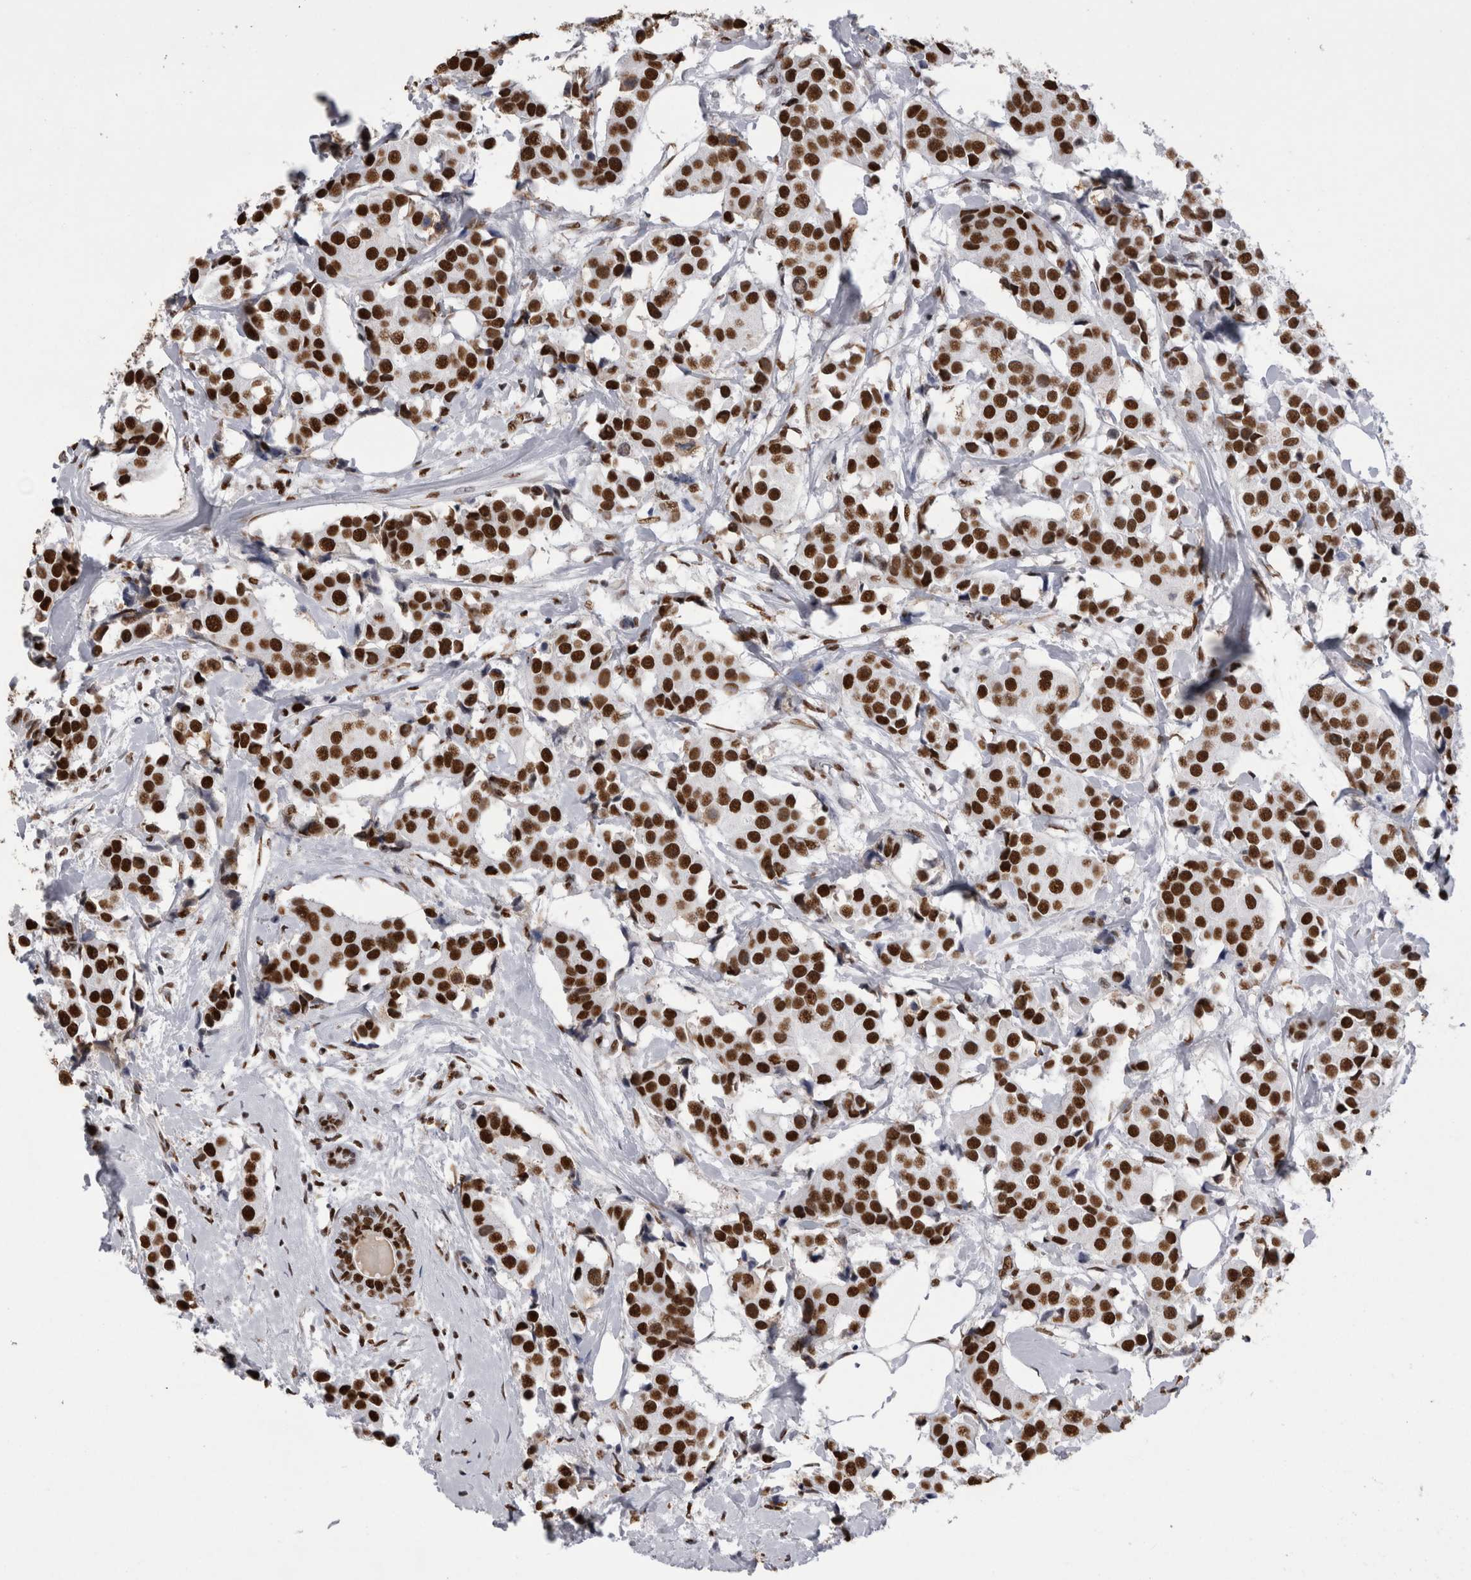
{"staining": {"intensity": "strong", "quantity": ">75%", "location": "nuclear"}, "tissue": "breast cancer", "cell_type": "Tumor cells", "image_type": "cancer", "snomed": [{"axis": "morphology", "description": "Normal tissue, NOS"}, {"axis": "morphology", "description": "Duct carcinoma"}, {"axis": "topography", "description": "Breast"}], "caption": "Immunohistochemistry (DAB) staining of human breast cancer displays strong nuclear protein staining in about >75% of tumor cells.", "gene": "ALPK3", "patient": {"sex": "female", "age": 39}}